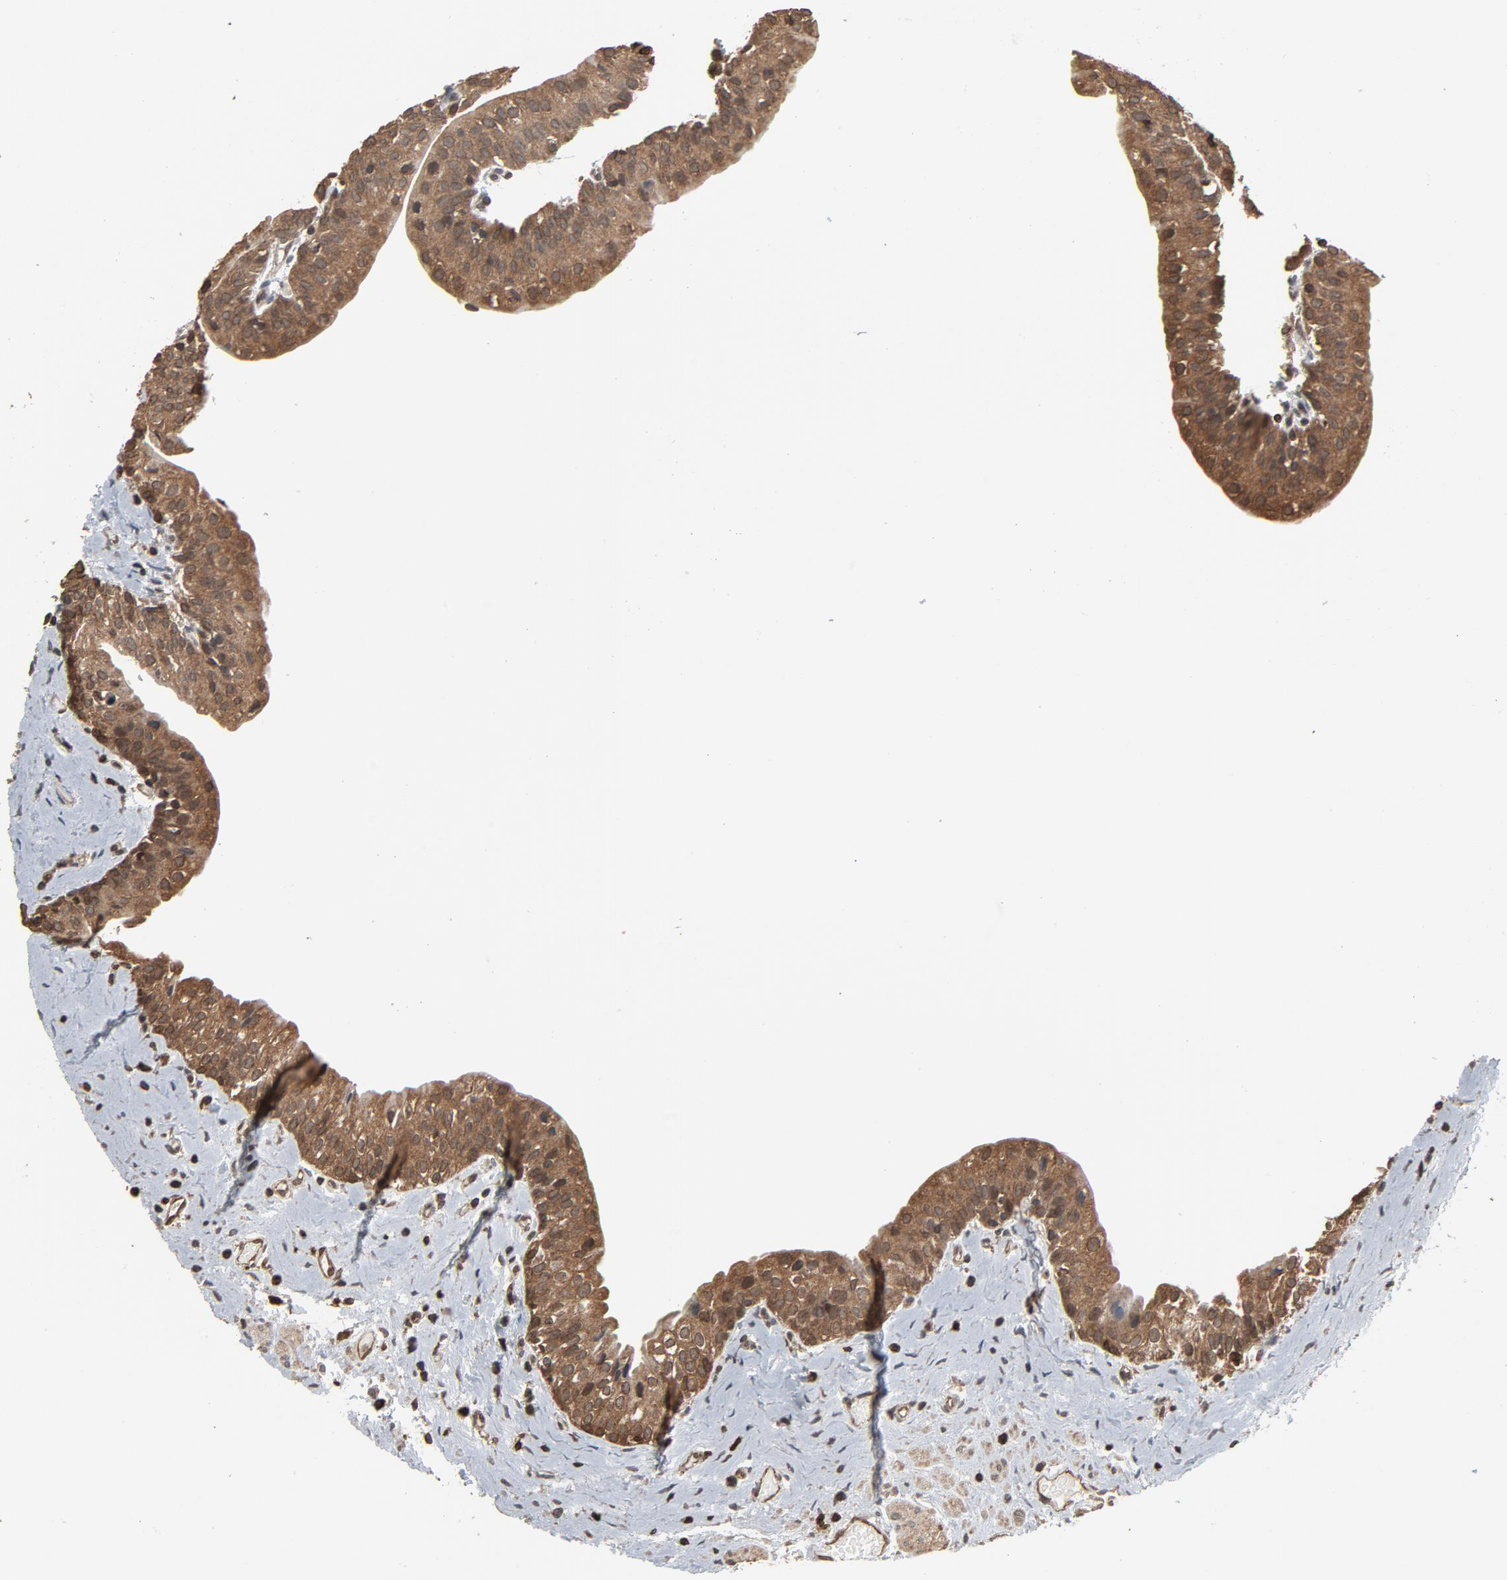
{"staining": {"intensity": "moderate", "quantity": ">75%", "location": "cytoplasmic/membranous"}, "tissue": "urinary bladder", "cell_type": "Urothelial cells", "image_type": "normal", "snomed": [{"axis": "morphology", "description": "Normal tissue, NOS"}, {"axis": "topography", "description": "Urinary bladder"}], "caption": "Immunohistochemistry (IHC) (DAB) staining of normal human urinary bladder shows moderate cytoplasmic/membranous protein staining in approximately >75% of urothelial cells.", "gene": "UBE2D1", "patient": {"sex": "male", "age": 59}}